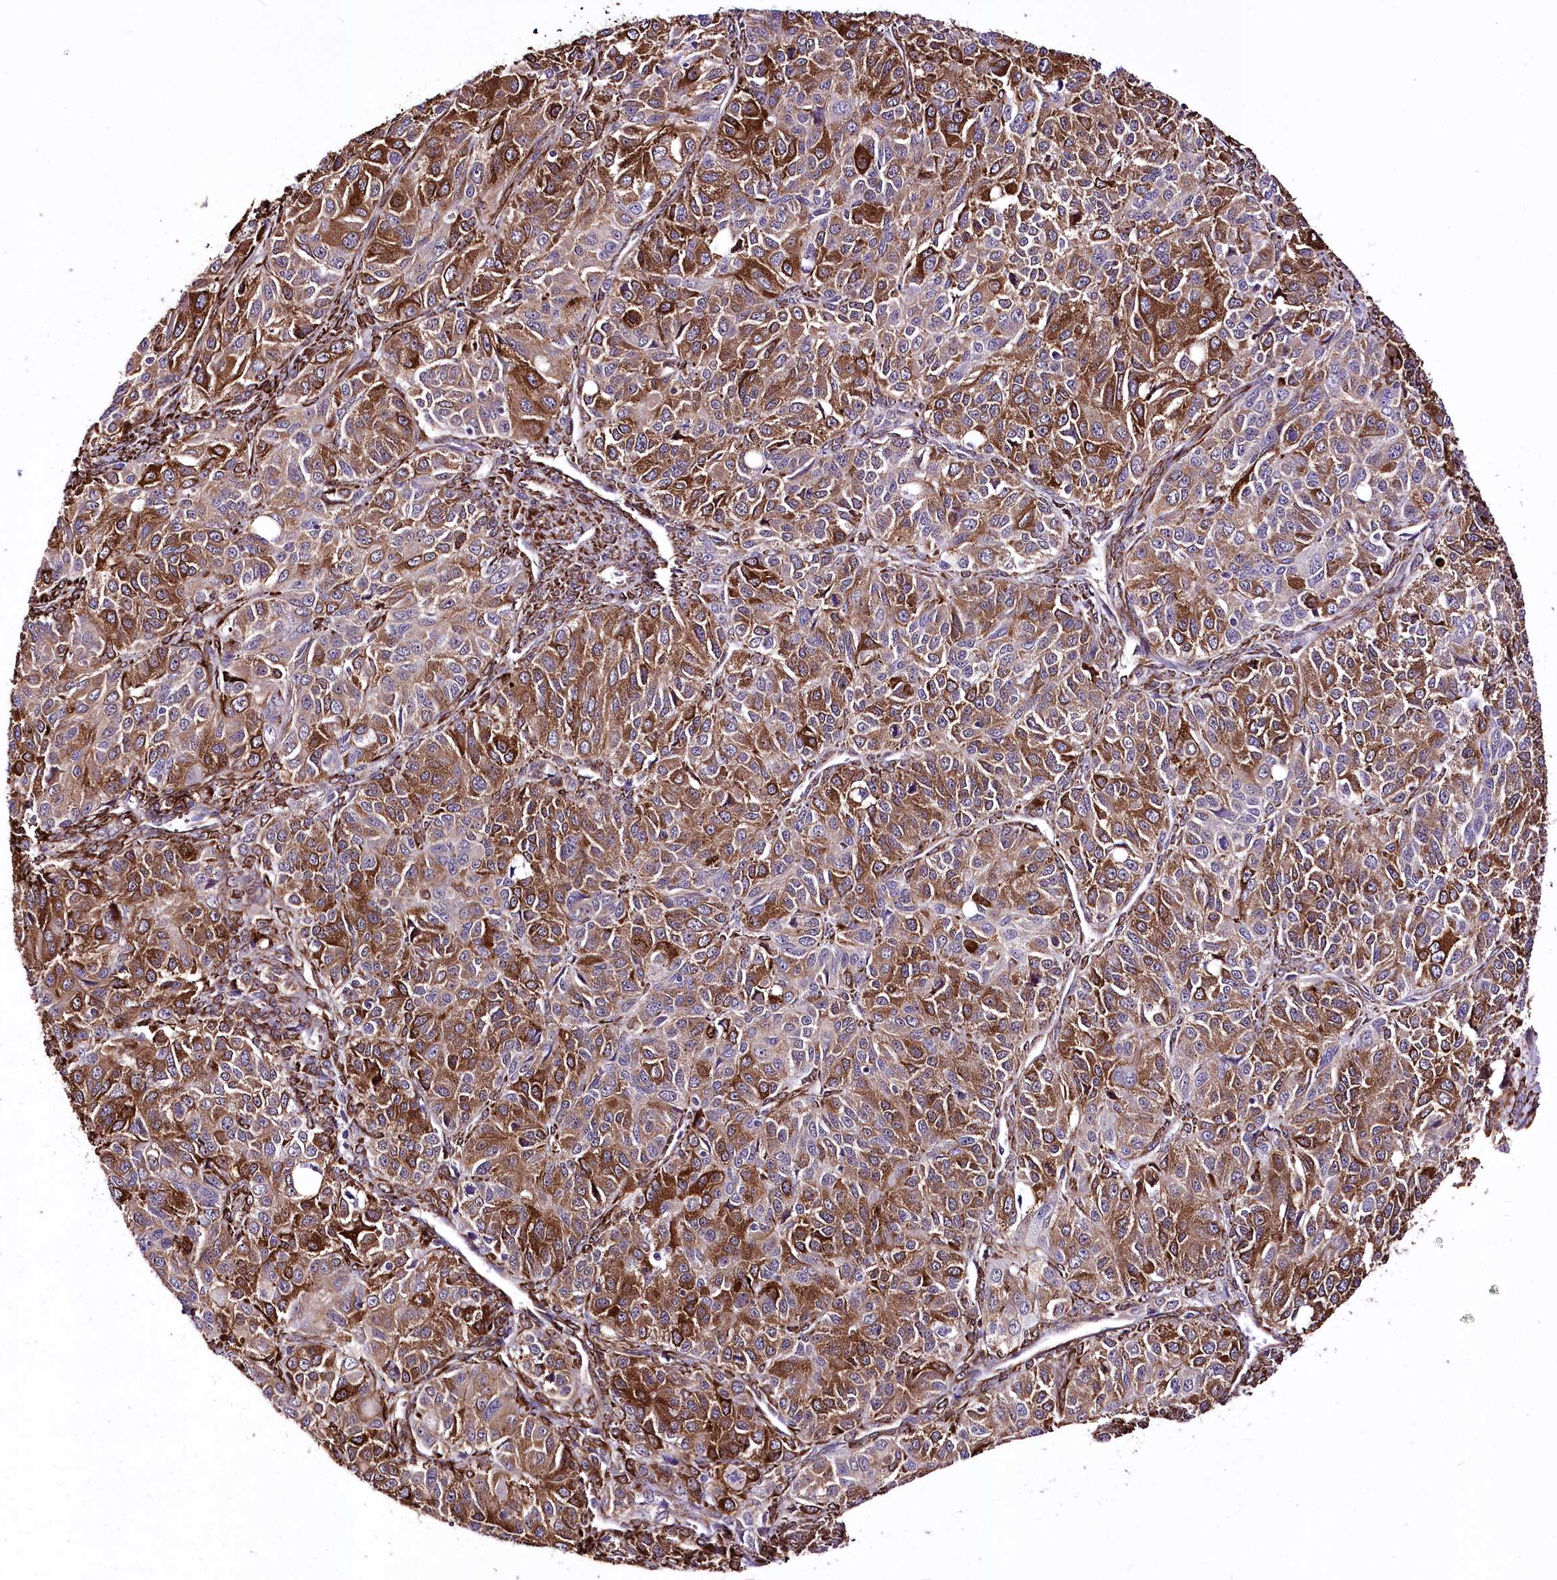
{"staining": {"intensity": "moderate", "quantity": ">75%", "location": "cytoplasmic/membranous"}, "tissue": "ovarian cancer", "cell_type": "Tumor cells", "image_type": "cancer", "snomed": [{"axis": "morphology", "description": "Carcinoma, endometroid"}, {"axis": "topography", "description": "Ovary"}], "caption": "Protein expression analysis of ovarian cancer shows moderate cytoplasmic/membranous staining in approximately >75% of tumor cells. (Stains: DAB in brown, nuclei in blue, Microscopy: brightfield microscopy at high magnification).", "gene": "WWC1", "patient": {"sex": "female", "age": 51}}